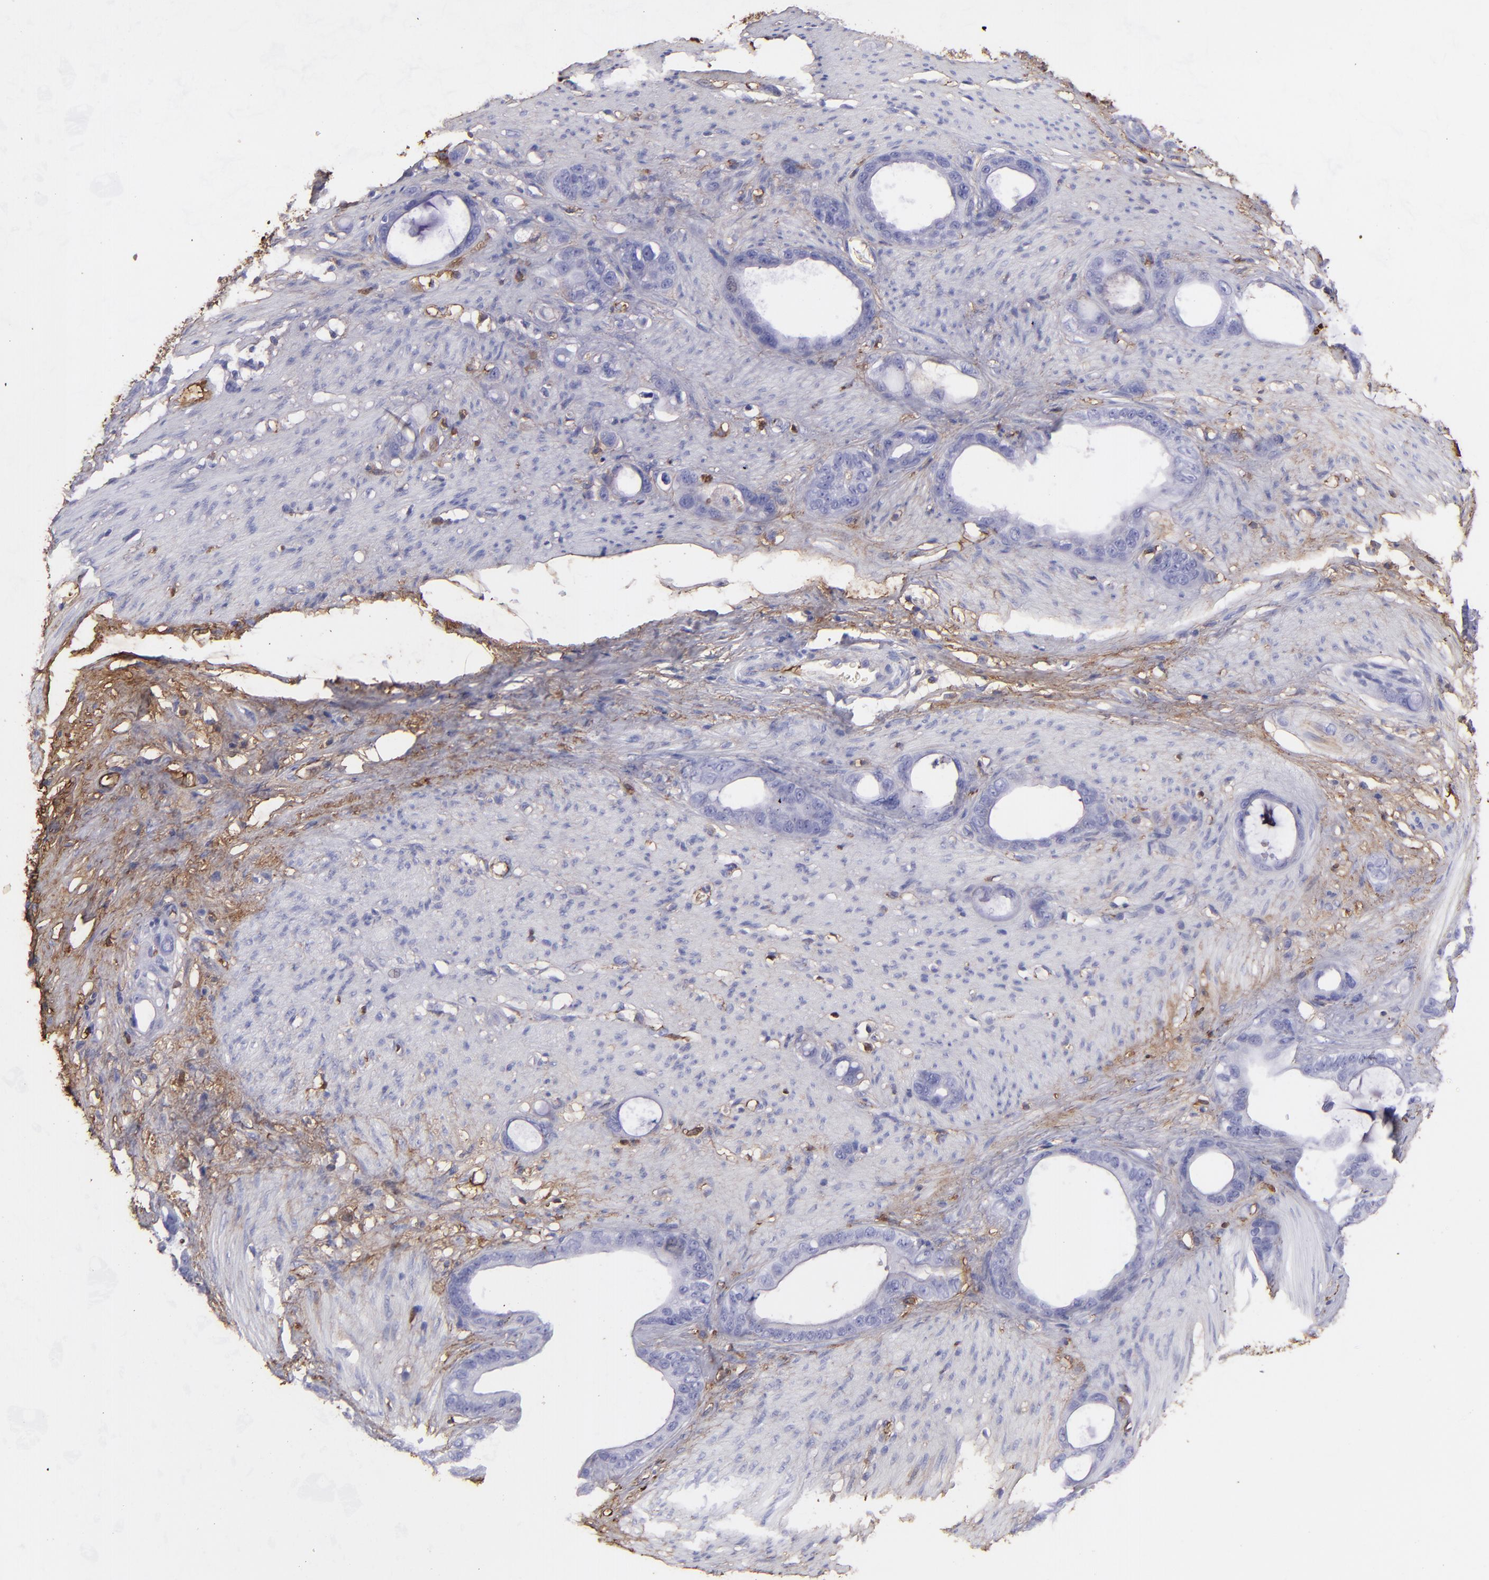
{"staining": {"intensity": "negative", "quantity": "none", "location": "none"}, "tissue": "stomach cancer", "cell_type": "Tumor cells", "image_type": "cancer", "snomed": [{"axis": "morphology", "description": "Adenocarcinoma, NOS"}, {"axis": "topography", "description": "Stomach"}], "caption": "A micrograph of human stomach cancer (adenocarcinoma) is negative for staining in tumor cells. (Immunohistochemistry, brightfield microscopy, high magnification).", "gene": "FGB", "patient": {"sex": "female", "age": 75}}